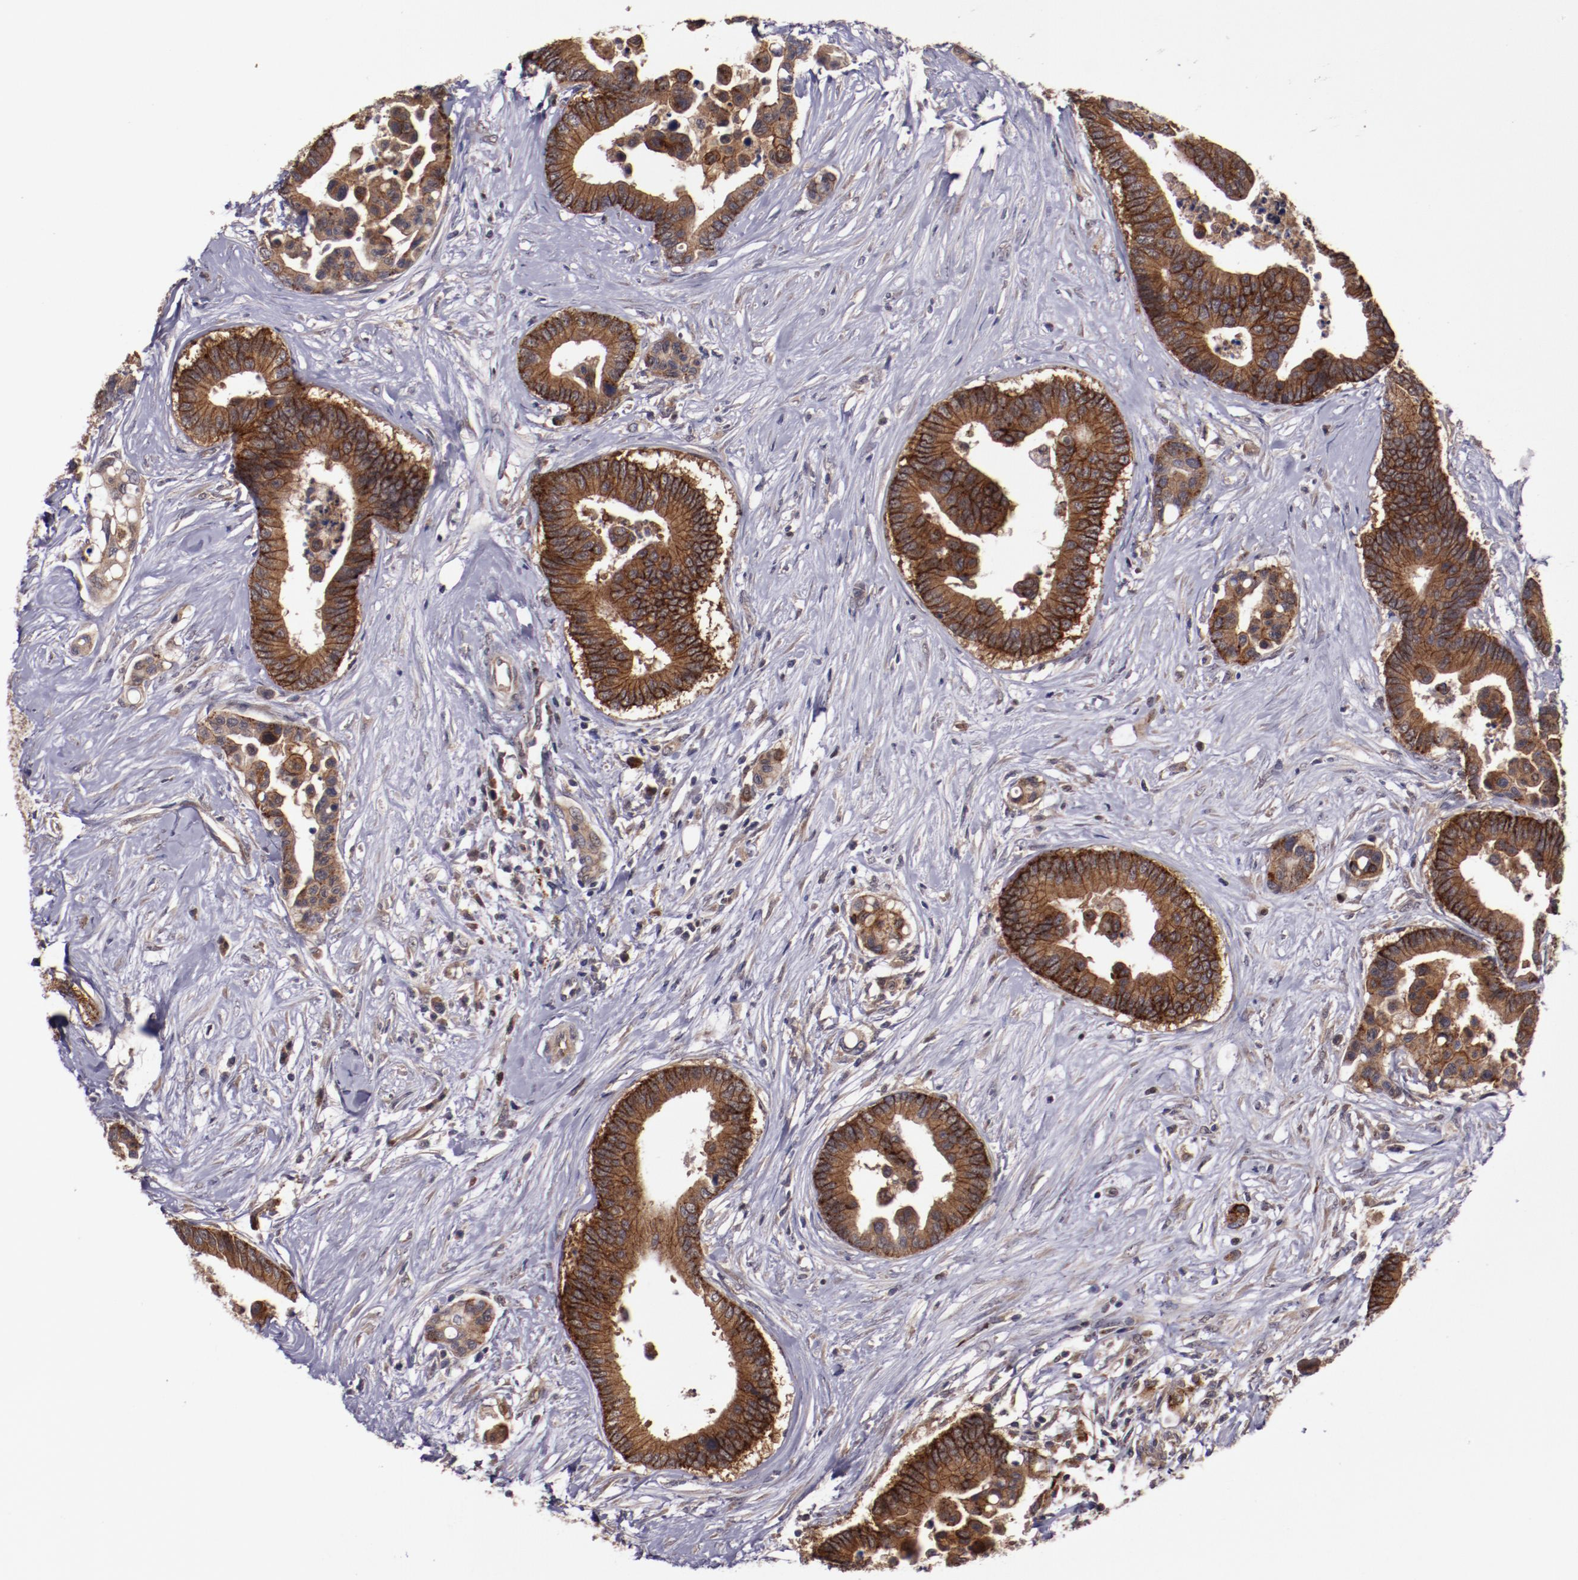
{"staining": {"intensity": "strong", "quantity": ">75%", "location": "cytoplasmic/membranous"}, "tissue": "colorectal cancer", "cell_type": "Tumor cells", "image_type": "cancer", "snomed": [{"axis": "morphology", "description": "Adenocarcinoma, NOS"}, {"axis": "topography", "description": "Colon"}], "caption": "Human colorectal cancer (adenocarcinoma) stained with a brown dye displays strong cytoplasmic/membranous positive positivity in approximately >75% of tumor cells.", "gene": "FTSJ1", "patient": {"sex": "male", "age": 82}}